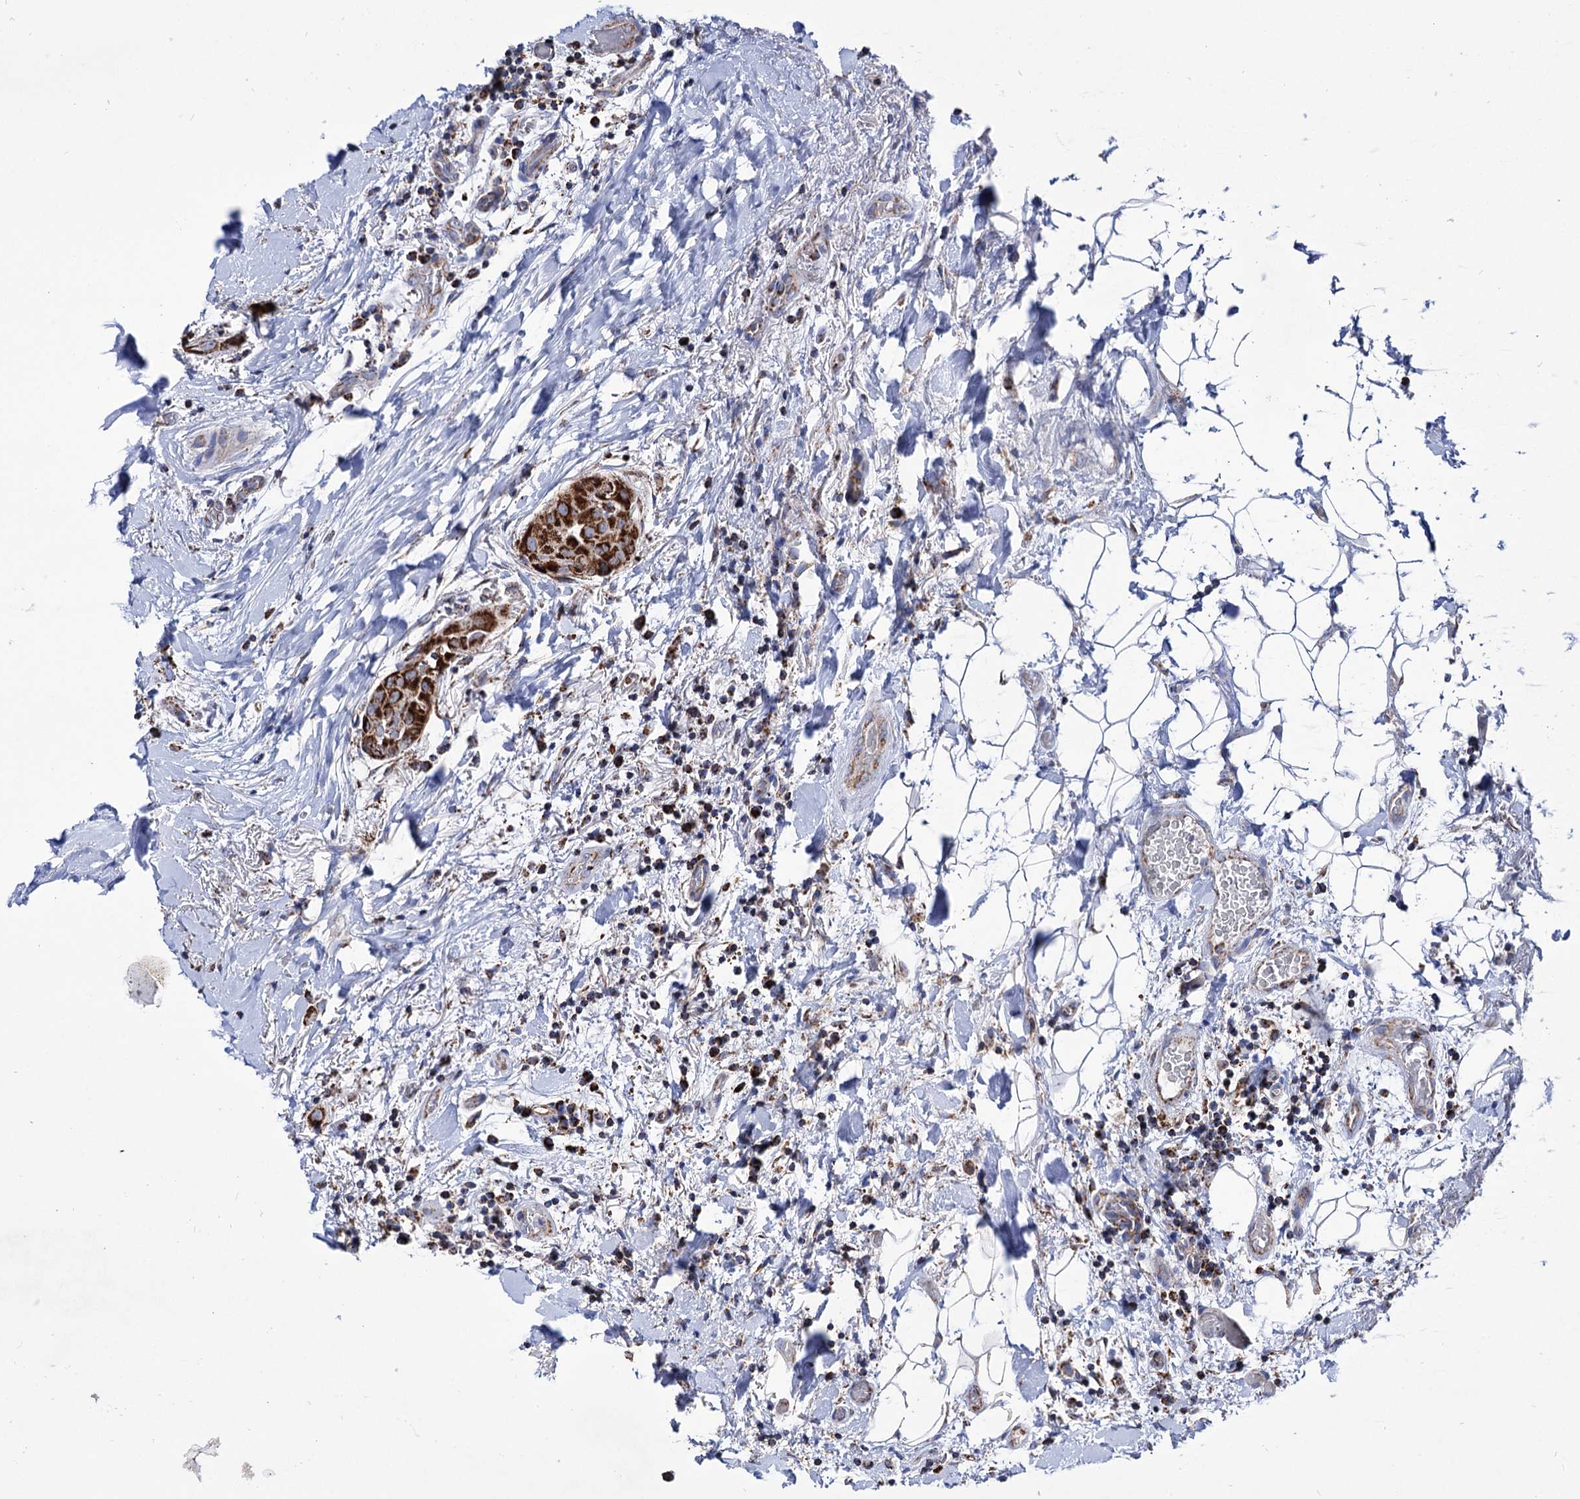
{"staining": {"intensity": "strong", "quantity": ">75%", "location": "cytoplasmic/membranous"}, "tissue": "thyroid cancer", "cell_type": "Tumor cells", "image_type": "cancer", "snomed": [{"axis": "morphology", "description": "Papillary adenocarcinoma, NOS"}, {"axis": "topography", "description": "Thyroid gland"}], "caption": "This is an image of IHC staining of thyroid papillary adenocarcinoma, which shows strong staining in the cytoplasmic/membranous of tumor cells.", "gene": "ABHD10", "patient": {"sex": "male", "age": 33}}